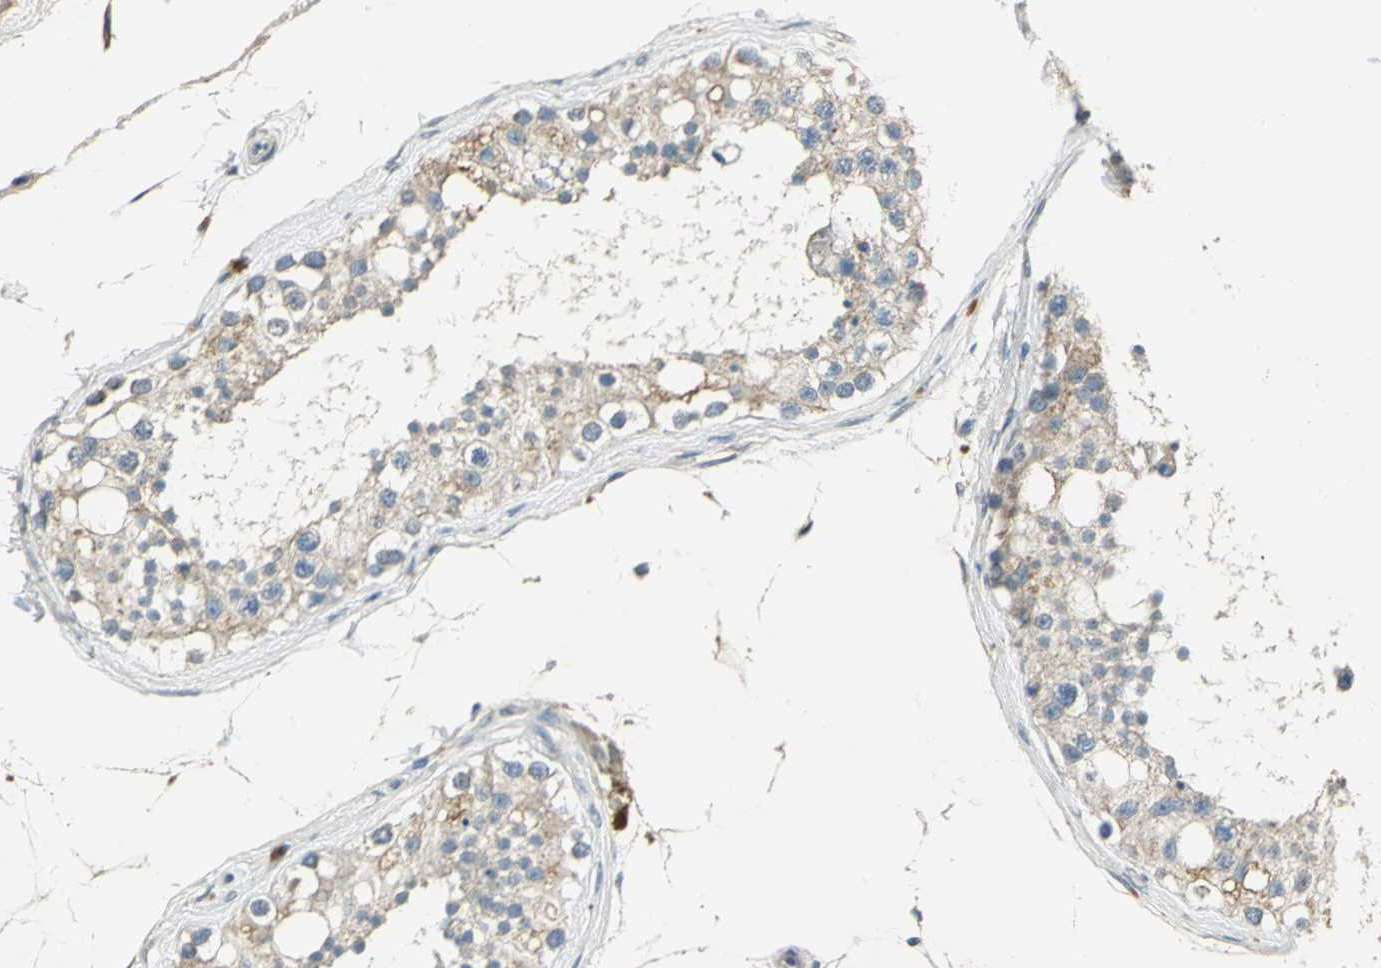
{"staining": {"intensity": "negative", "quantity": "none", "location": "none"}, "tissue": "testis", "cell_type": "Cells in seminiferous ducts", "image_type": "normal", "snomed": [{"axis": "morphology", "description": "Normal tissue, NOS"}, {"axis": "topography", "description": "Testis"}], "caption": "Immunohistochemical staining of unremarkable human testis exhibits no significant staining in cells in seminiferous ducts.", "gene": "PROC", "patient": {"sex": "male", "age": 68}}